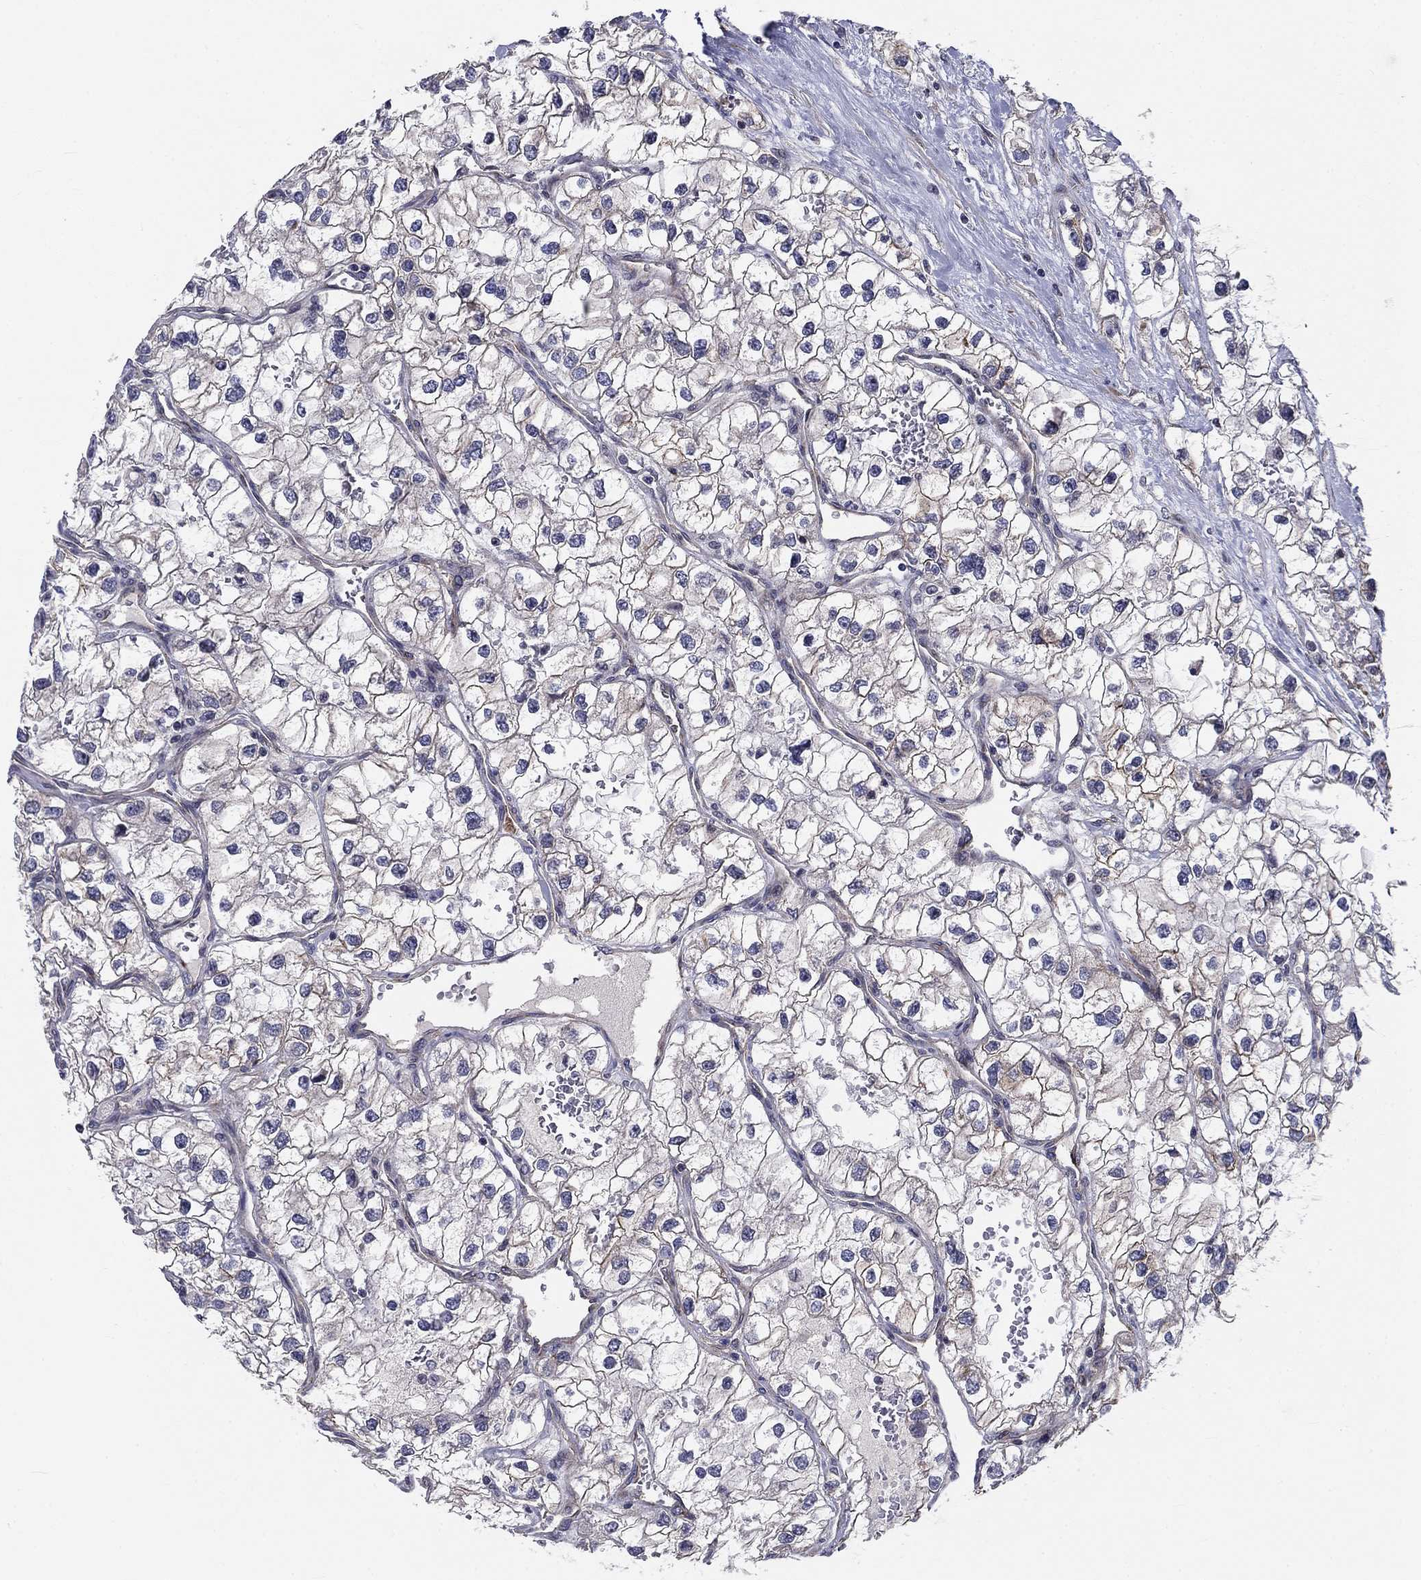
{"staining": {"intensity": "strong", "quantity": "25%-75%", "location": "cytoplasmic/membranous"}, "tissue": "renal cancer", "cell_type": "Tumor cells", "image_type": "cancer", "snomed": [{"axis": "morphology", "description": "Adenocarcinoma, NOS"}, {"axis": "topography", "description": "Kidney"}], "caption": "Human renal cancer stained for a protein (brown) demonstrates strong cytoplasmic/membranous positive positivity in approximately 25%-75% of tumor cells.", "gene": "SYNC", "patient": {"sex": "male", "age": 59}}